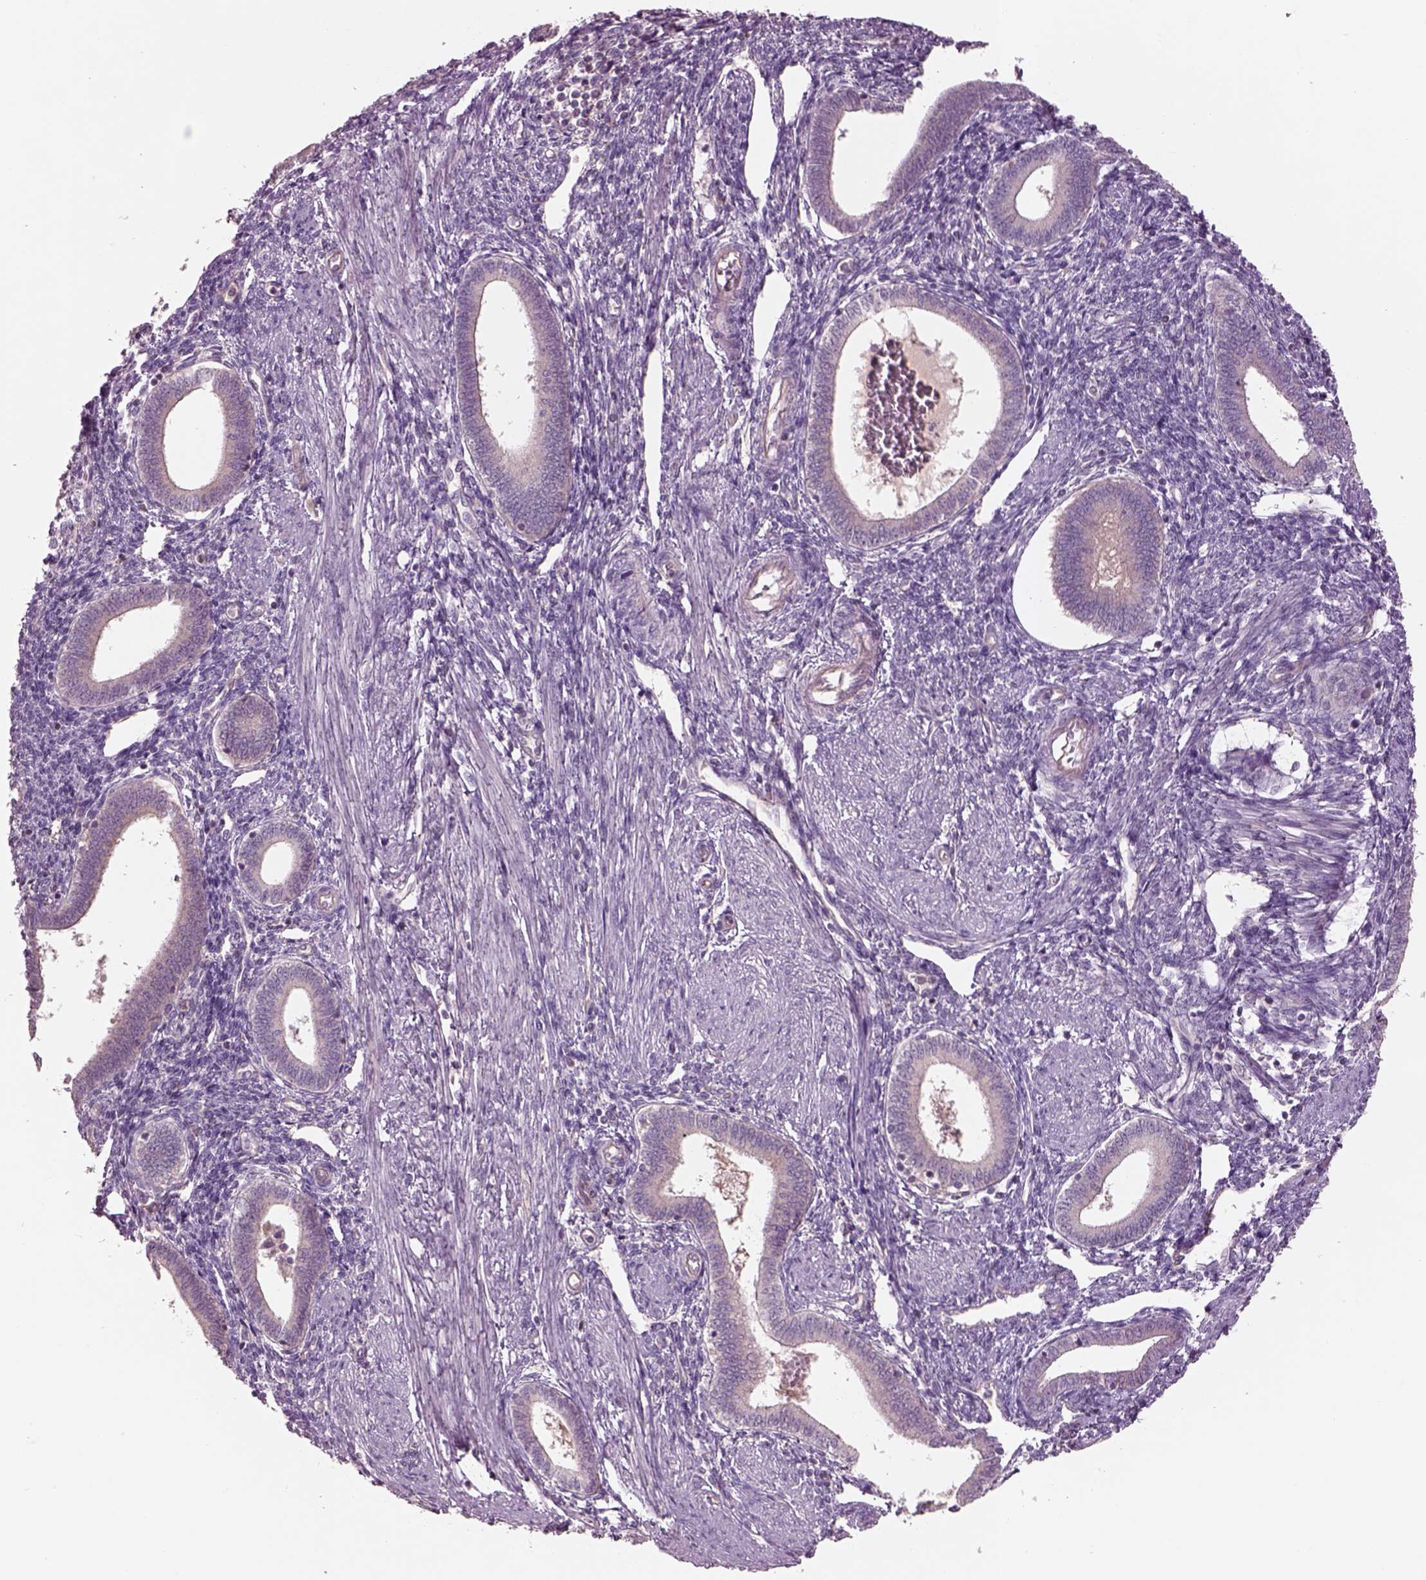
{"staining": {"intensity": "negative", "quantity": "none", "location": "none"}, "tissue": "endometrium", "cell_type": "Cells in endometrial stroma", "image_type": "normal", "snomed": [{"axis": "morphology", "description": "Normal tissue, NOS"}, {"axis": "topography", "description": "Endometrium"}], "caption": "This is a micrograph of immunohistochemistry (IHC) staining of normal endometrium, which shows no expression in cells in endometrial stroma.", "gene": "DUOXA2", "patient": {"sex": "female", "age": 42}}